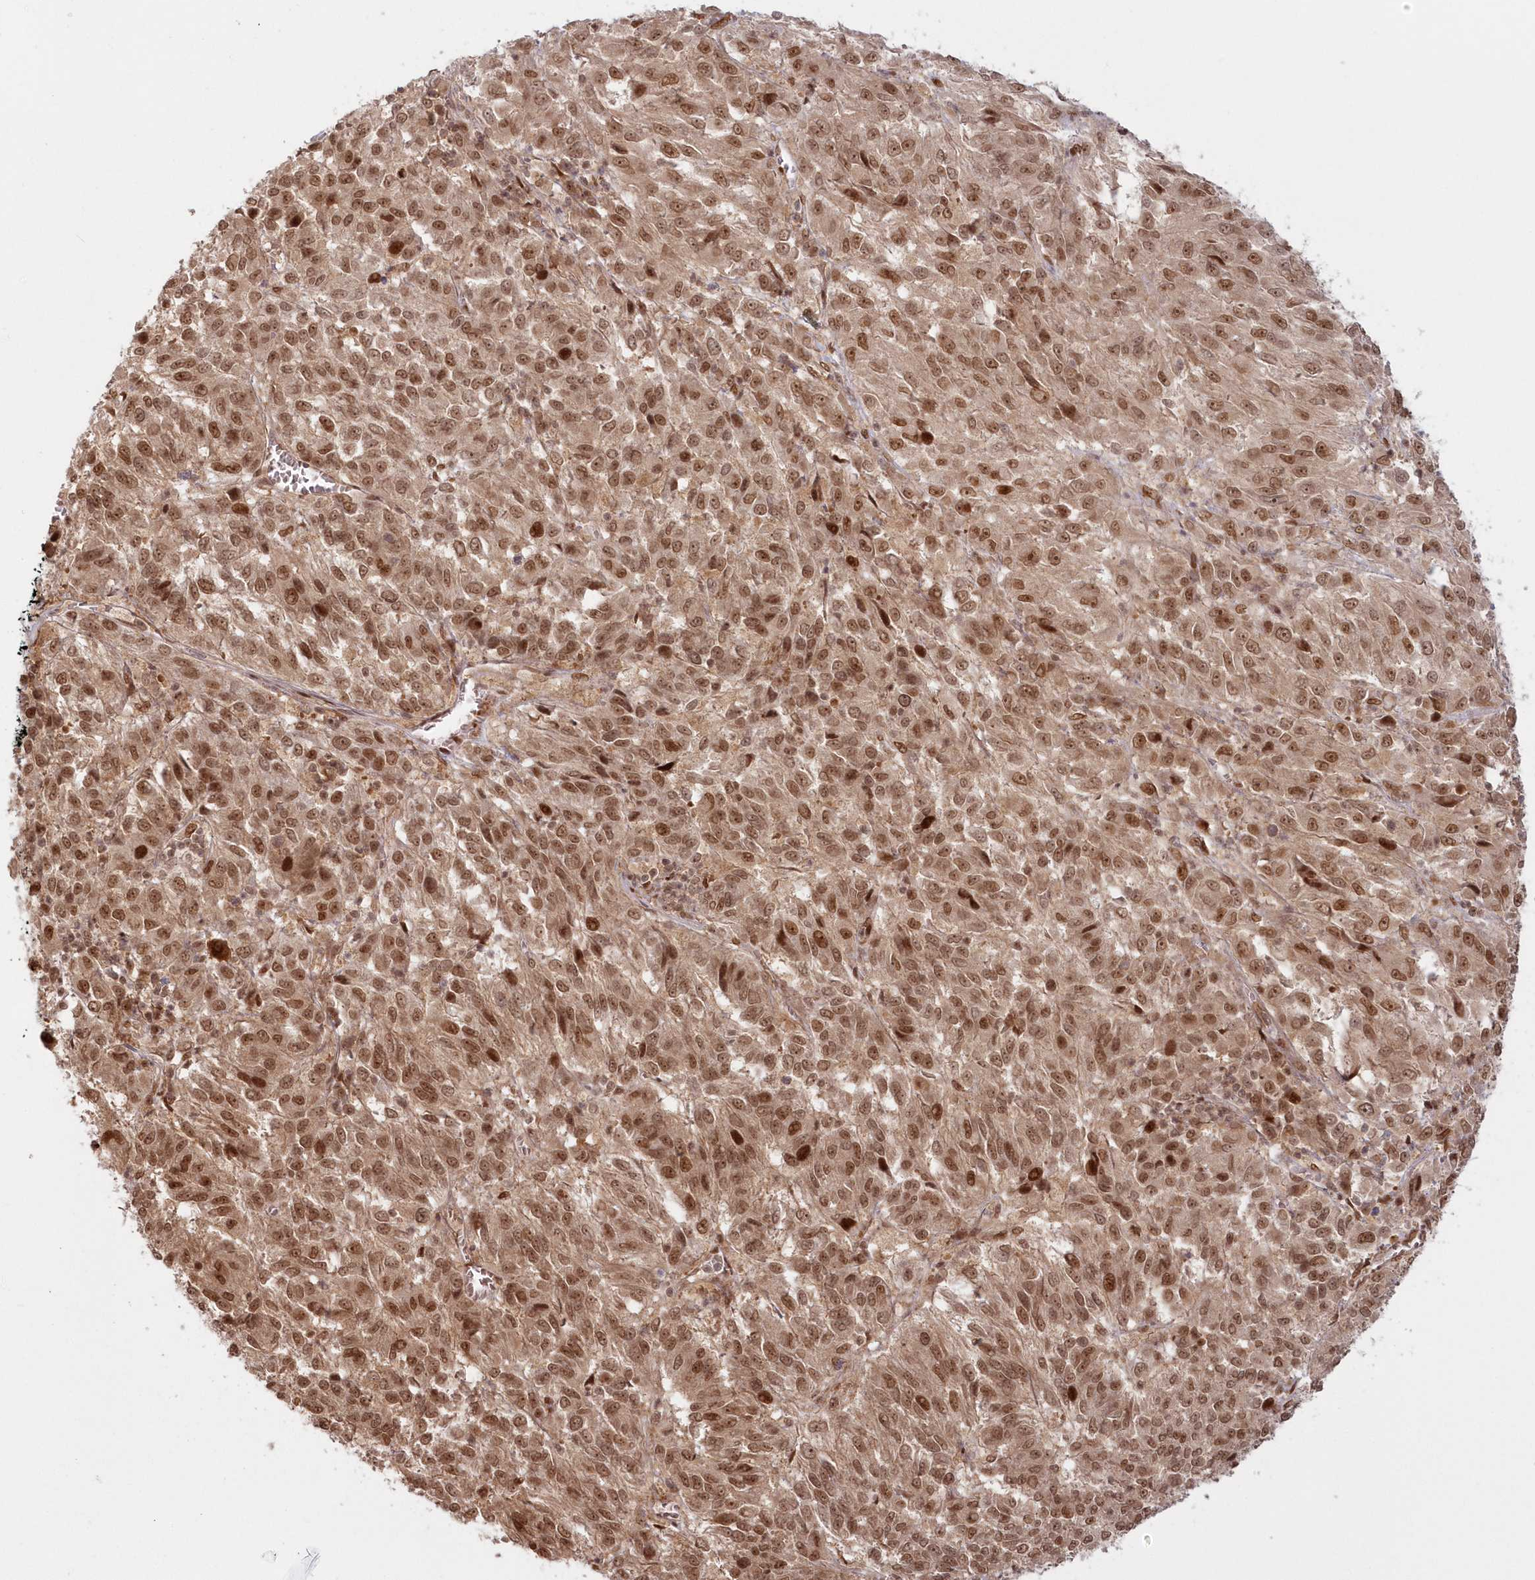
{"staining": {"intensity": "moderate", "quantity": ">75%", "location": "cytoplasmic/membranous,nuclear"}, "tissue": "melanoma", "cell_type": "Tumor cells", "image_type": "cancer", "snomed": [{"axis": "morphology", "description": "Malignant melanoma, Metastatic site"}, {"axis": "topography", "description": "Lung"}], "caption": "Melanoma stained with immunohistochemistry demonstrates moderate cytoplasmic/membranous and nuclear staining in about >75% of tumor cells. Using DAB (3,3'-diaminobenzidine) (brown) and hematoxylin (blue) stains, captured at high magnification using brightfield microscopy.", "gene": "TOGARAM2", "patient": {"sex": "male", "age": 64}}